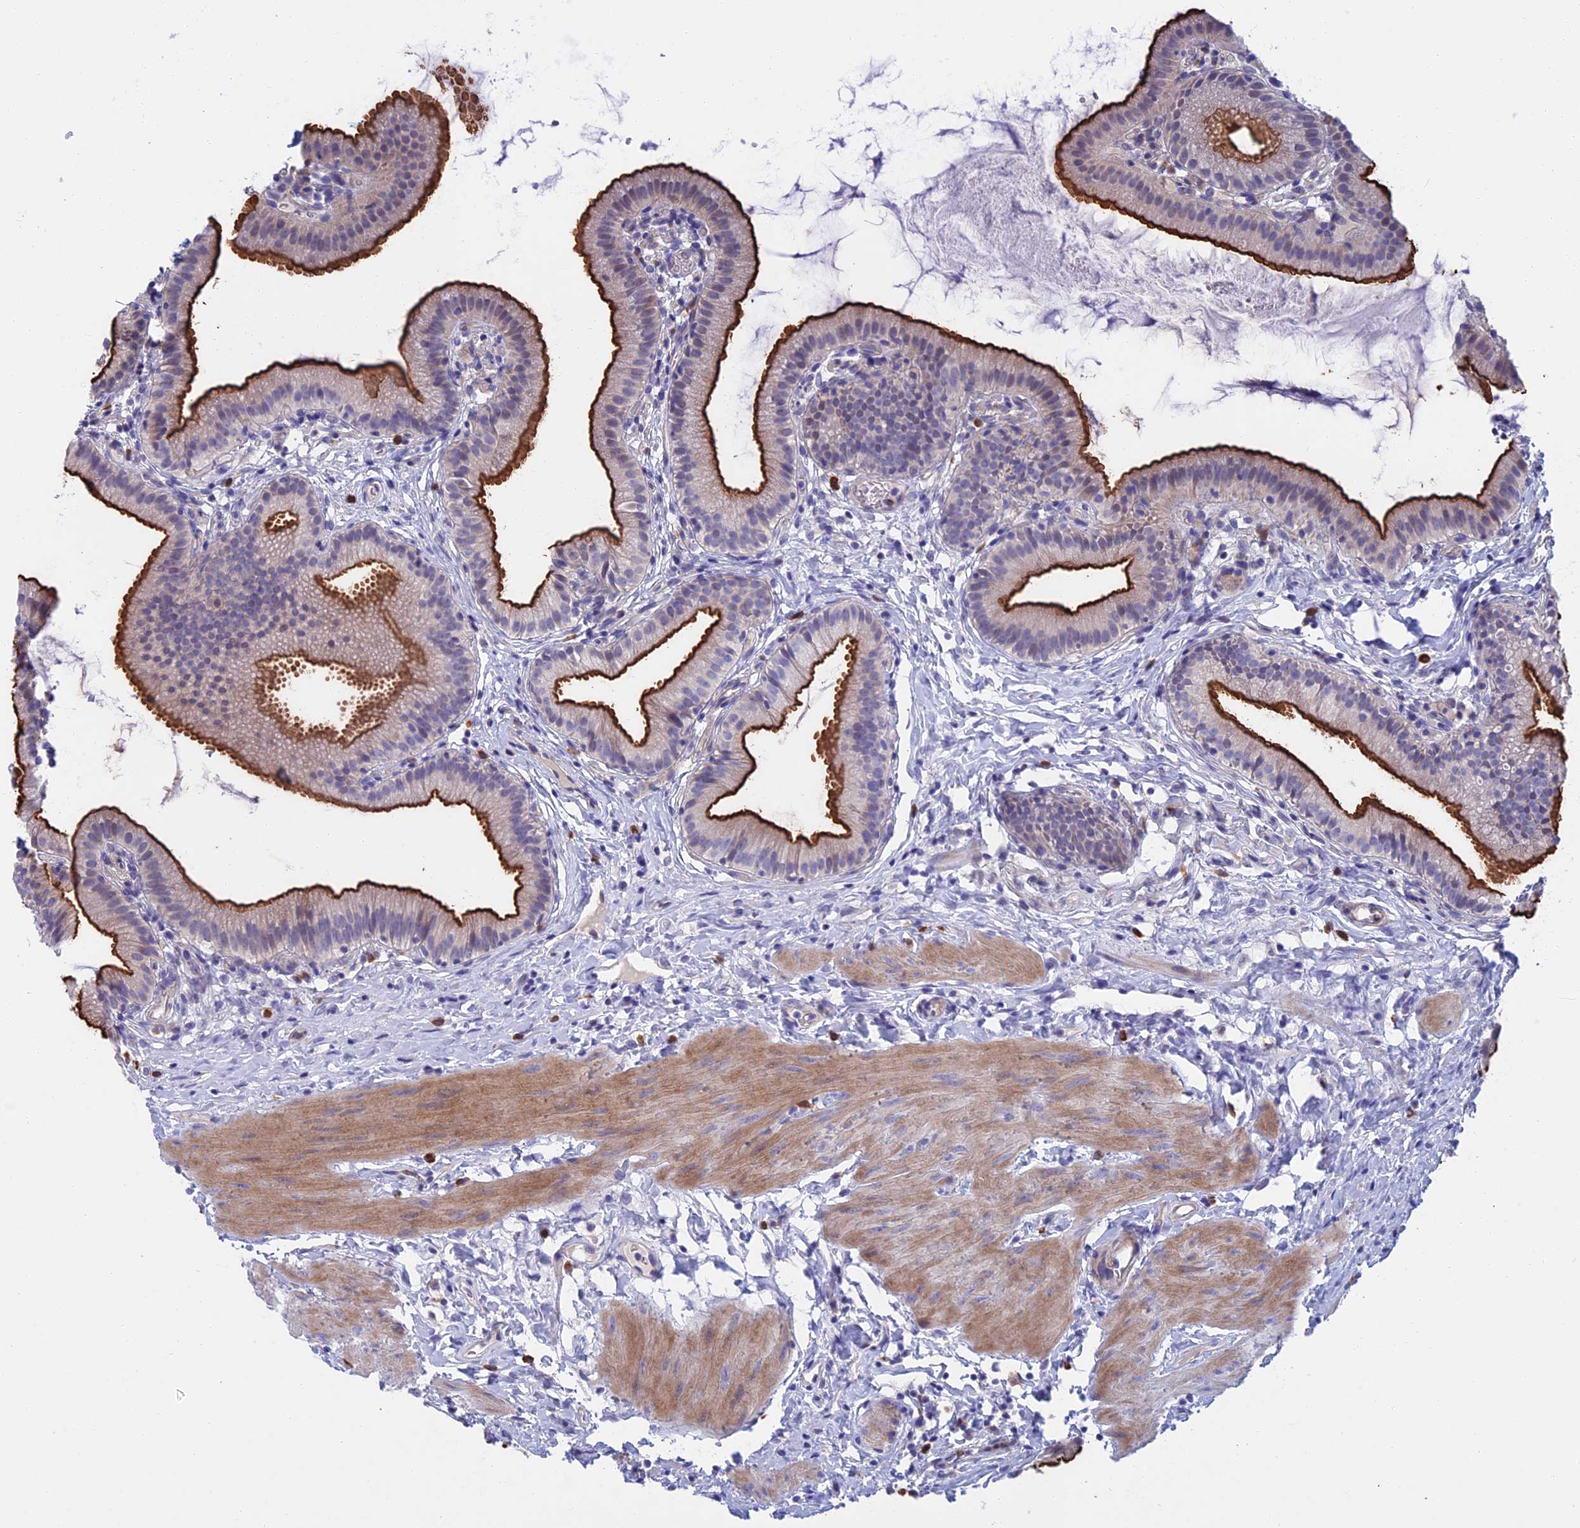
{"staining": {"intensity": "strong", "quantity": ">75%", "location": "cytoplasmic/membranous"}, "tissue": "gallbladder", "cell_type": "Glandular cells", "image_type": "normal", "snomed": [{"axis": "morphology", "description": "Normal tissue, NOS"}, {"axis": "topography", "description": "Gallbladder"}], "caption": "A brown stain shows strong cytoplasmic/membranous positivity of a protein in glandular cells of normal human gallbladder.", "gene": "SLC2A6", "patient": {"sex": "female", "age": 46}}